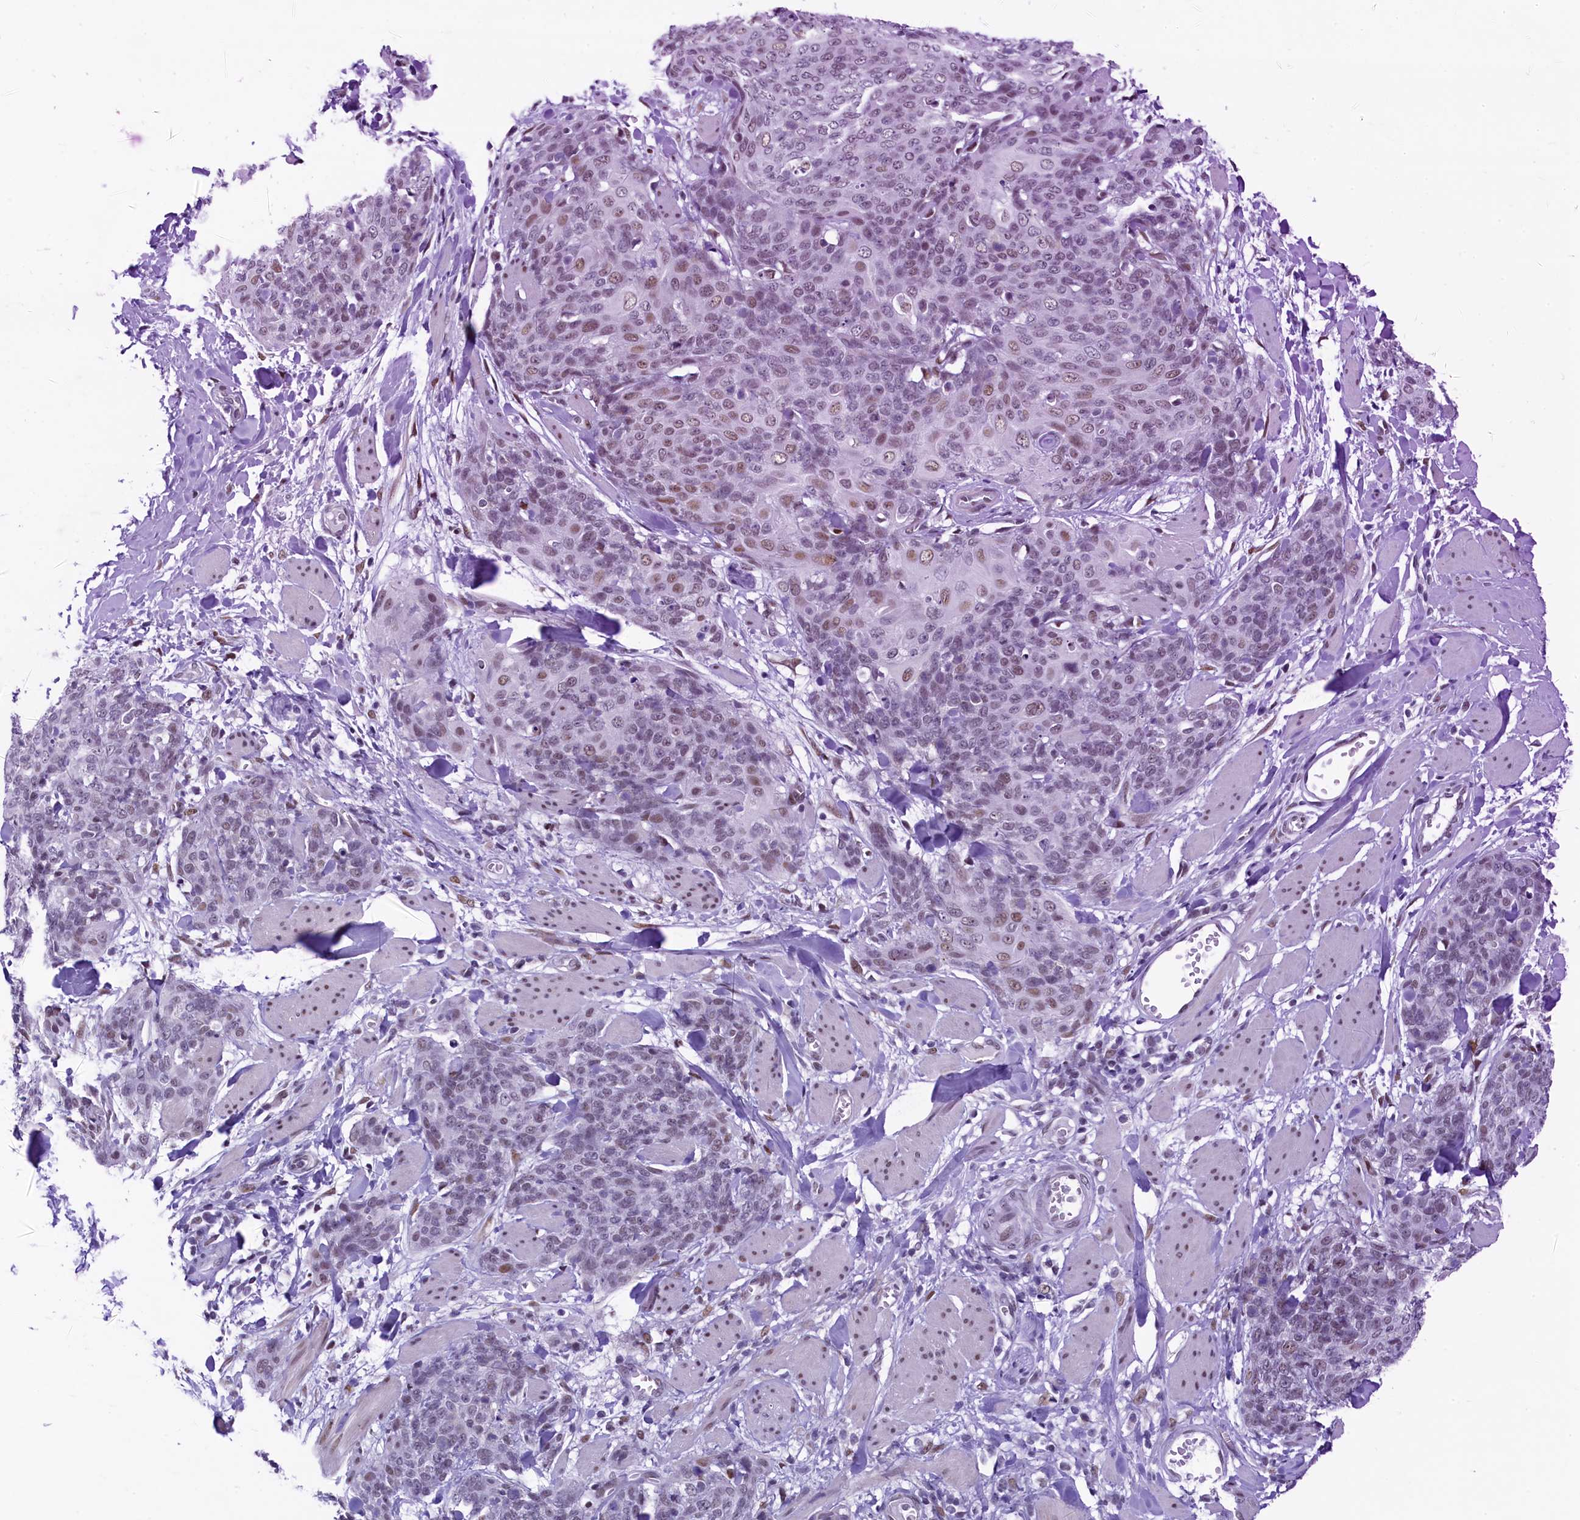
{"staining": {"intensity": "weak", "quantity": "25%-75%", "location": "nuclear"}, "tissue": "skin cancer", "cell_type": "Tumor cells", "image_type": "cancer", "snomed": [{"axis": "morphology", "description": "Squamous cell carcinoma, NOS"}, {"axis": "topography", "description": "Skin"}, {"axis": "topography", "description": "Vulva"}], "caption": "Human squamous cell carcinoma (skin) stained for a protein (brown) shows weak nuclear positive staining in about 25%-75% of tumor cells.", "gene": "SUGP2", "patient": {"sex": "female", "age": 85}}